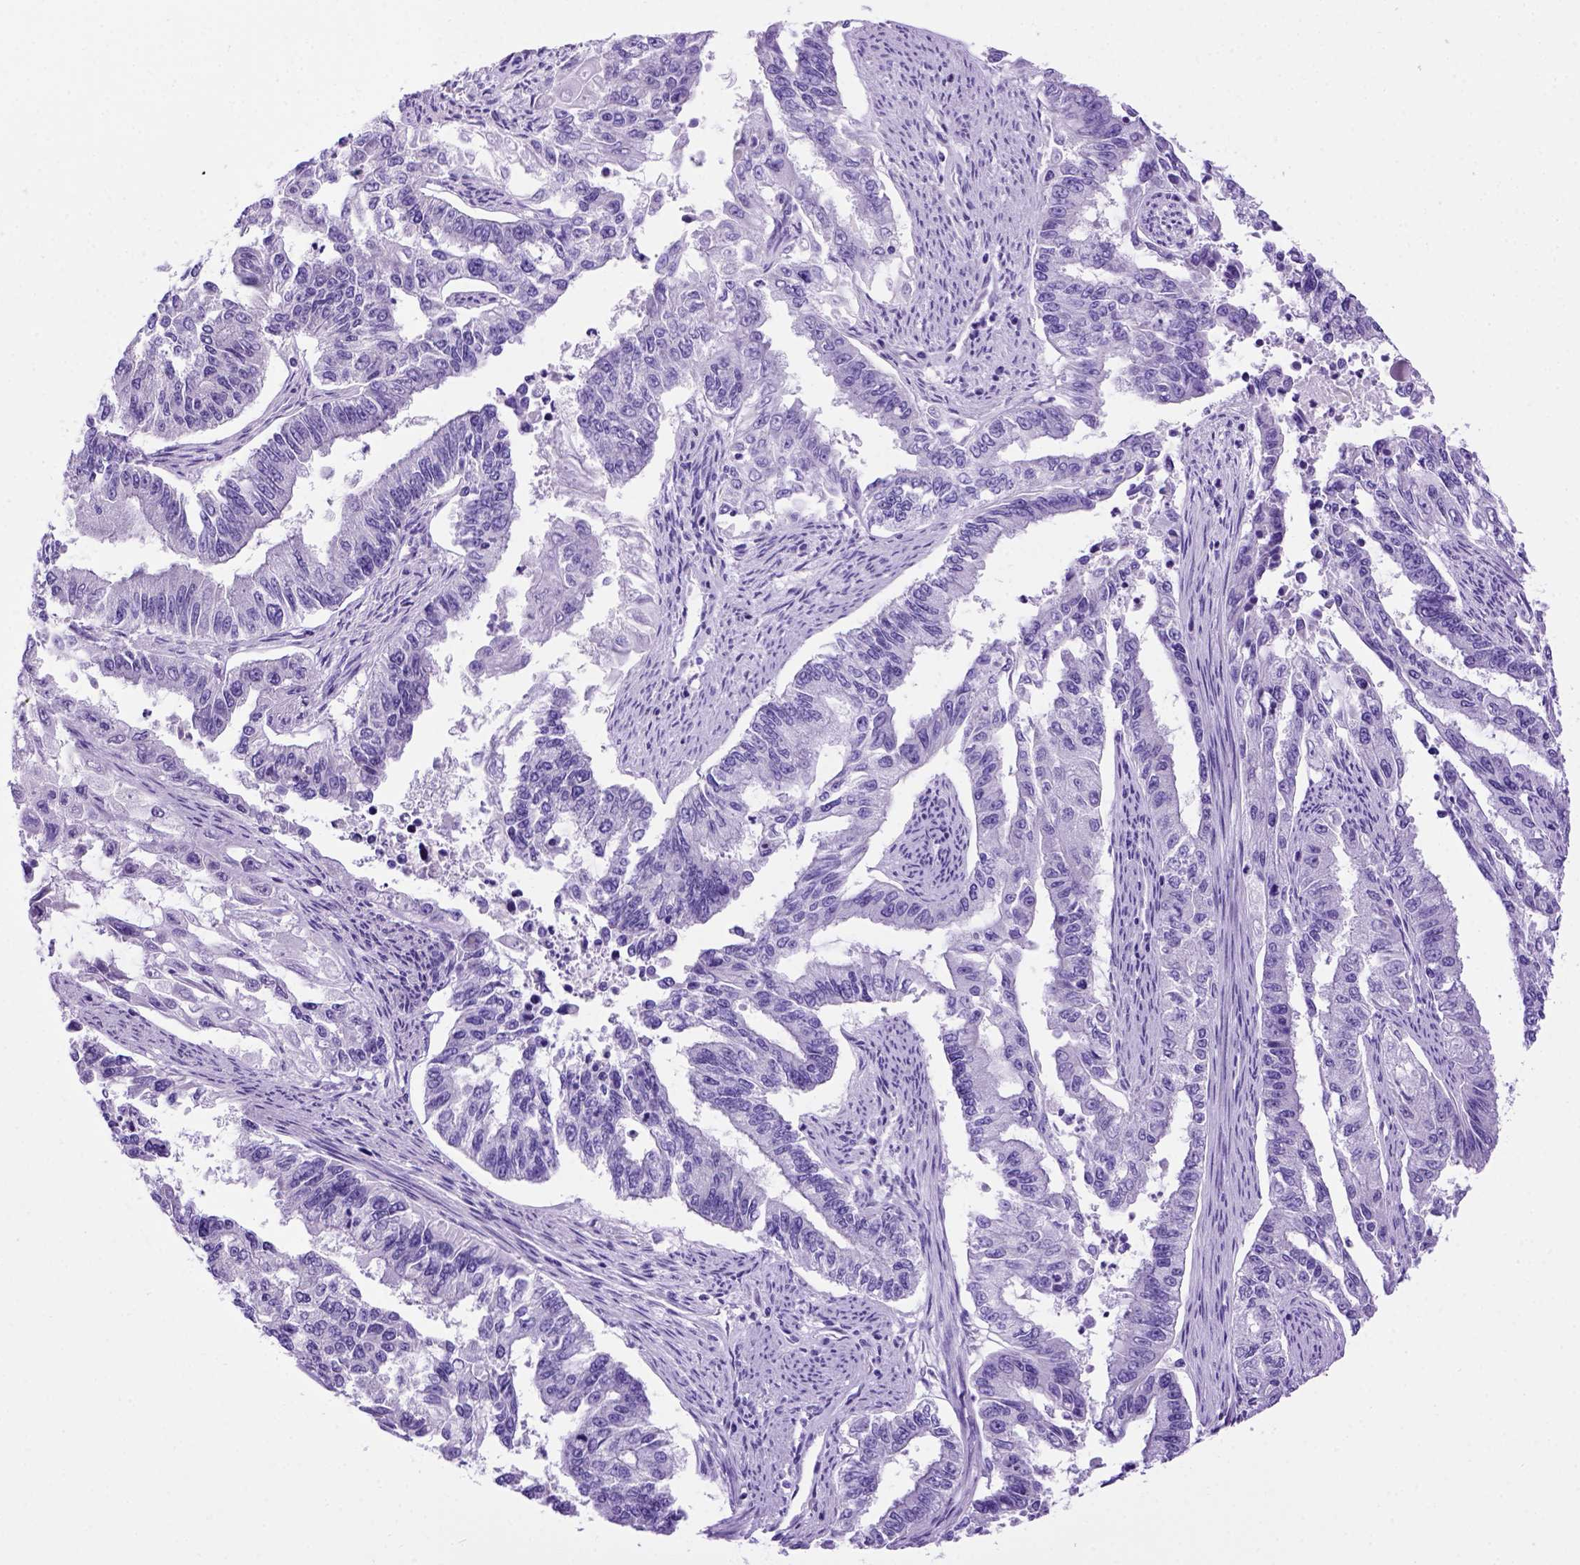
{"staining": {"intensity": "negative", "quantity": "none", "location": "none"}, "tissue": "endometrial cancer", "cell_type": "Tumor cells", "image_type": "cancer", "snomed": [{"axis": "morphology", "description": "Adenocarcinoma, NOS"}, {"axis": "topography", "description": "Uterus"}], "caption": "IHC of adenocarcinoma (endometrial) reveals no staining in tumor cells.", "gene": "MEOX2", "patient": {"sex": "female", "age": 59}}